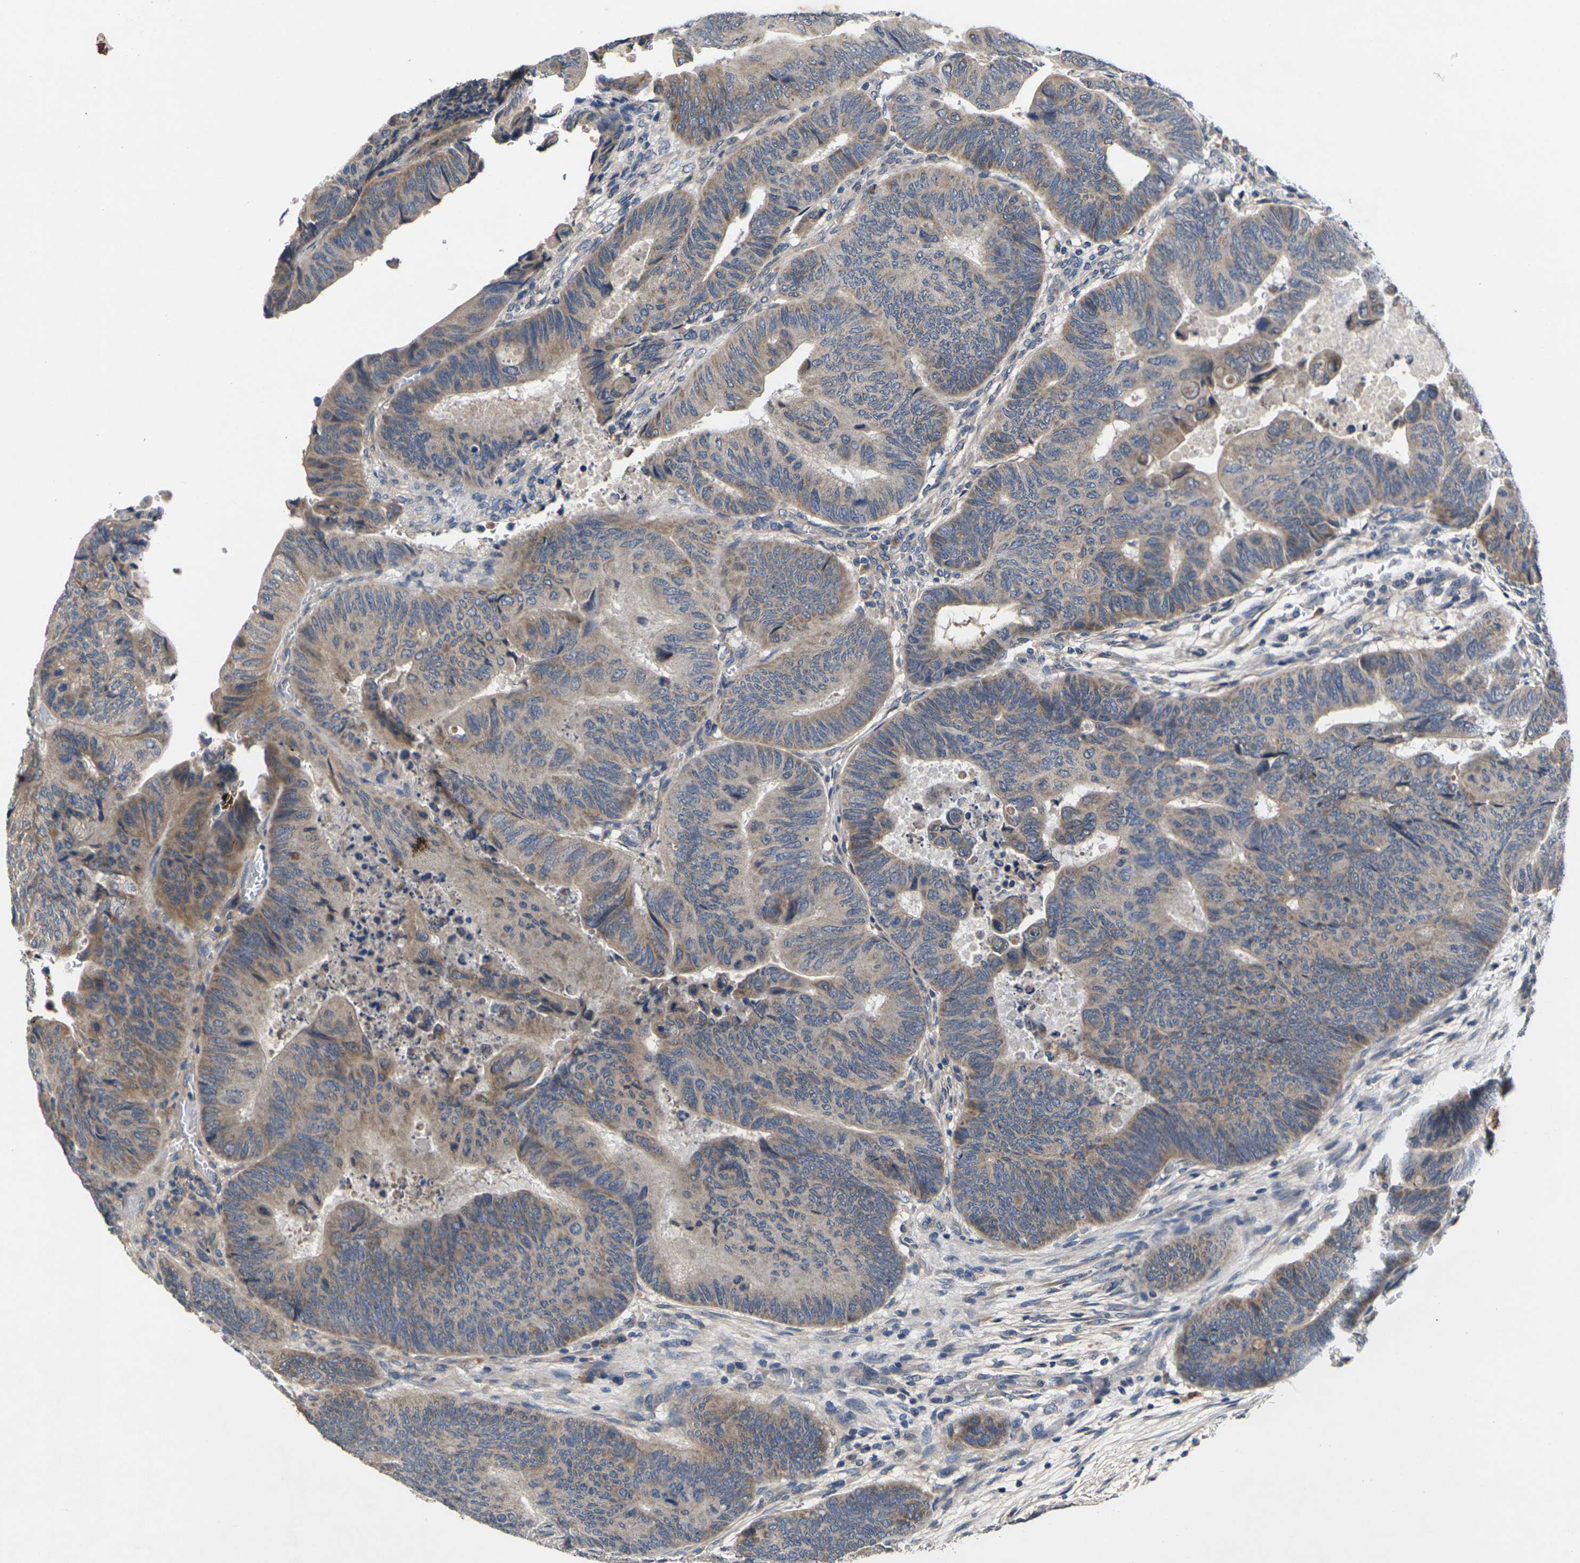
{"staining": {"intensity": "weak", "quantity": ">75%", "location": "cytoplasmic/membranous"}, "tissue": "colorectal cancer", "cell_type": "Tumor cells", "image_type": "cancer", "snomed": [{"axis": "morphology", "description": "Normal tissue, NOS"}, {"axis": "morphology", "description": "Adenocarcinoma, NOS"}, {"axis": "topography", "description": "Rectum"}, {"axis": "topography", "description": "Peripheral nerve tissue"}], "caption": "An image of human adenocarcinoma (colorectal) stained for a protein exhibits weak cytoplasmic/membranous brown staining in tumor cells.", "gene": "SLC2A2", "patient": {"sex": "male", "age": 92}}